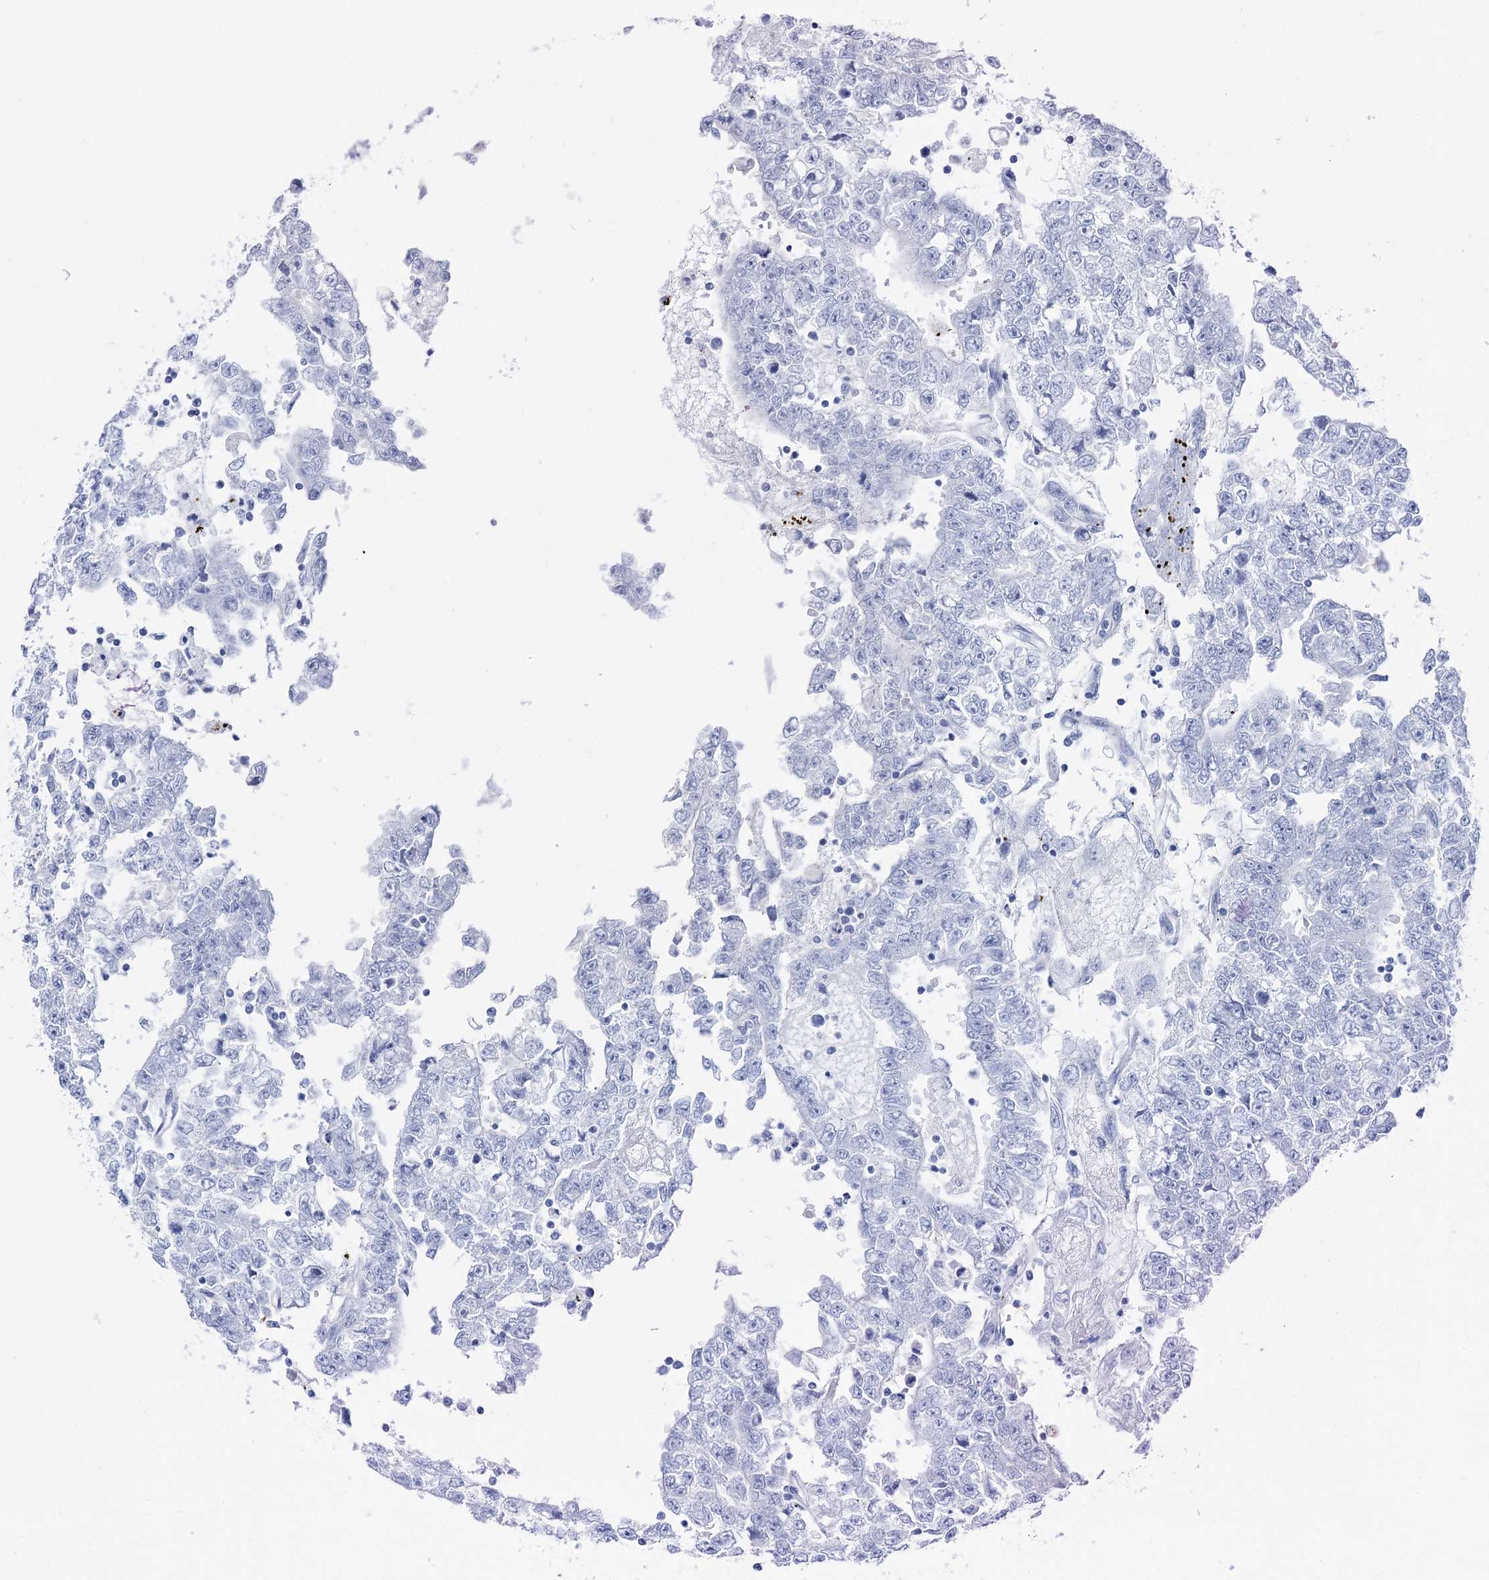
{"staining": {"intensity": "negative", "quantity": "none", "location": "none"}, "tissue": "testis cancer", "cell_type": "Tumor cells", "image_type": "cancer", "snomed": [{"axis": "morphology", "description": "Carcinoma, Embryonal, NOS"}, {"axis": "topography", "description": "Testis"}], "caption": "Testis embryonal carcinoma was stained to show a protein in brown. There is no significant positivity in tumor cells.", "gene": "LYZL4", "patient": {"sex": "male", "age": 25}}